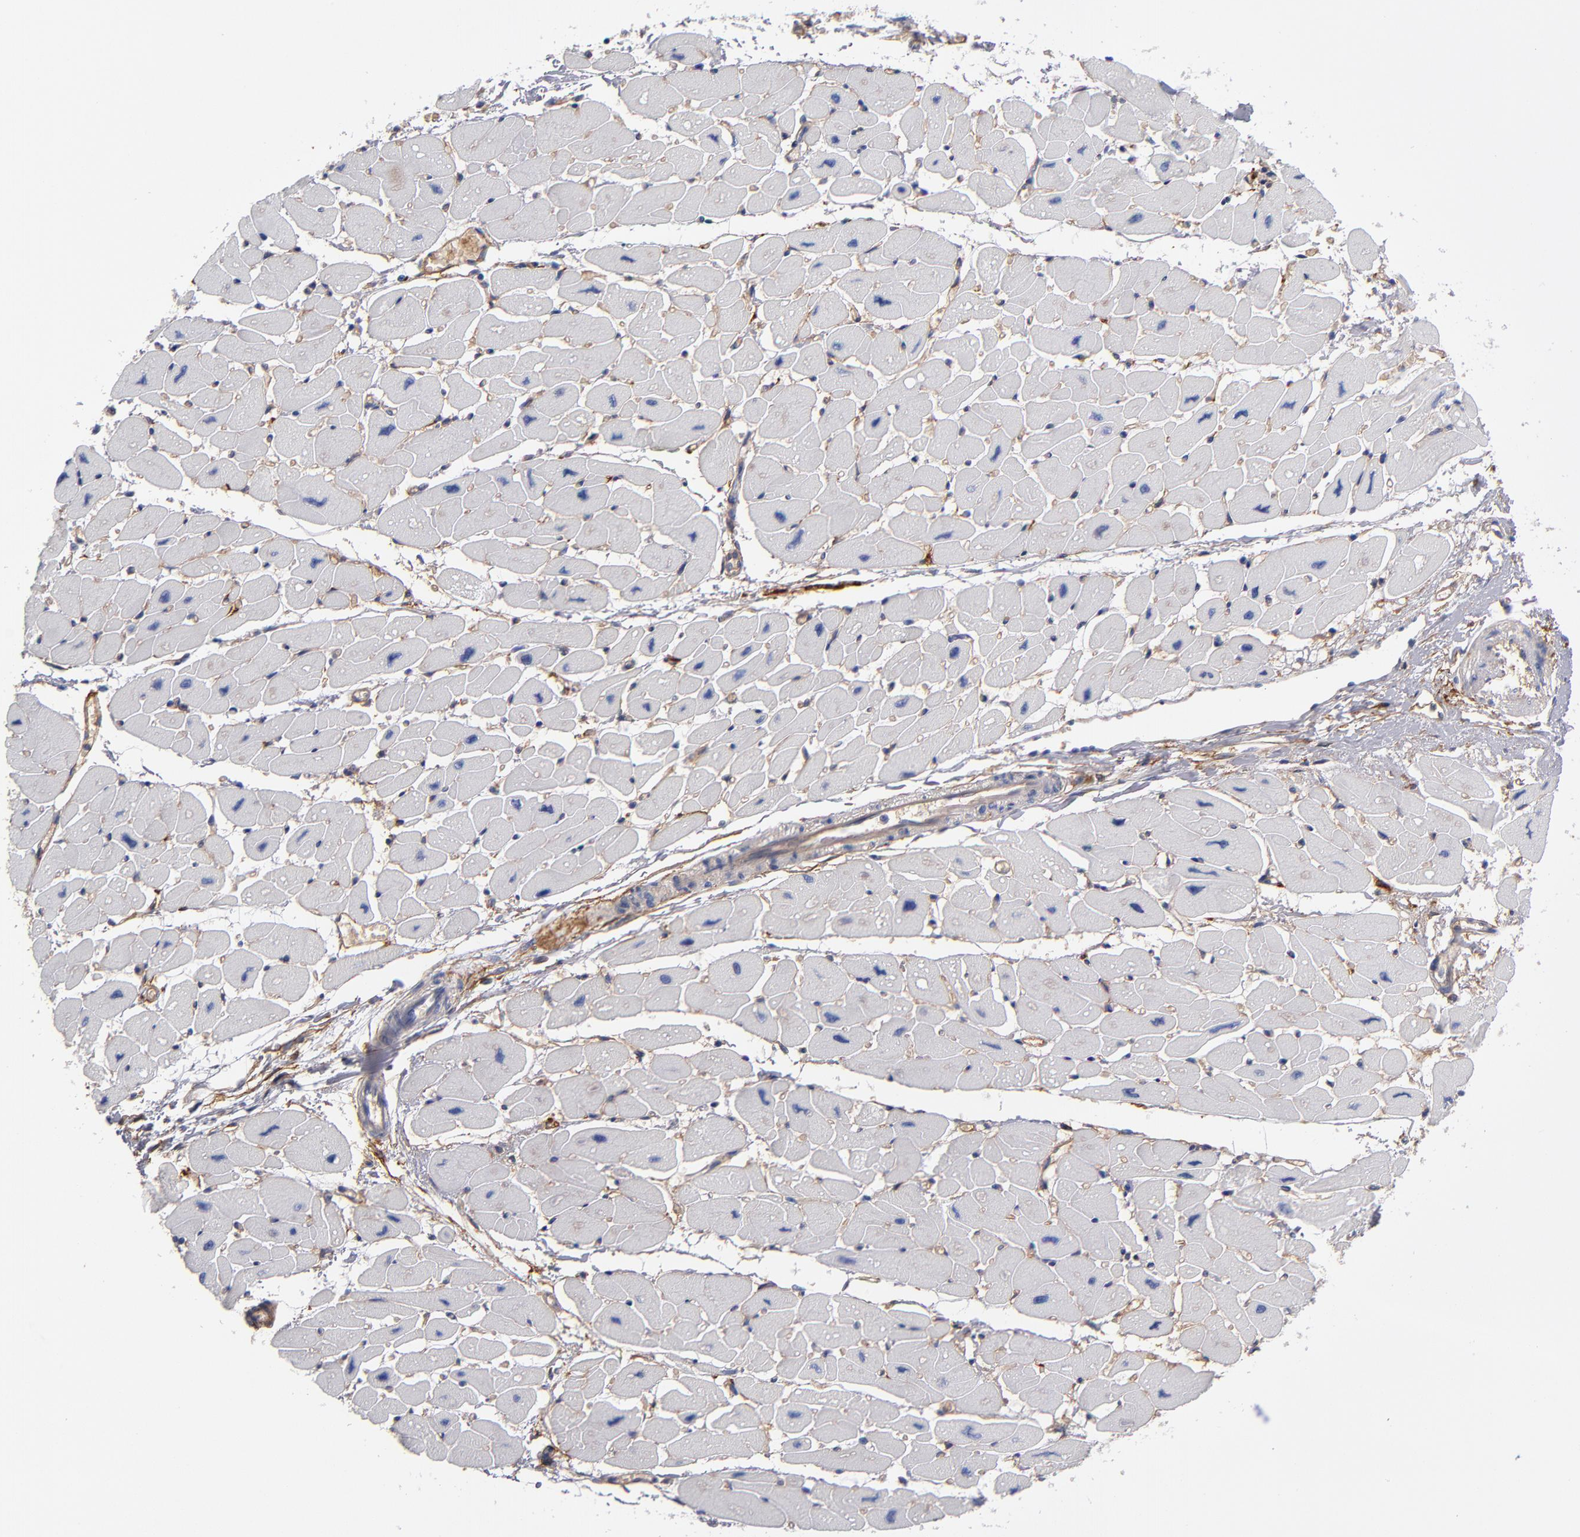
{"staining": {"intensity": "negative", "quantity": "none", "location": "none"}, "tissue": "heart muscle", "cell_type": "Cardiomyocytes", "image_type": "normal", "snomed": [{"axis": "morphology", "description": "Normal tissue, NOS"}, {"axis": "topography", "description": "Heart"}], "caption": "This is an IHC histopathology image of normal human heart muscle. There is no staining in cardiomyocytes.", "gene": "PLSCR4", "patient": {"sex": "female", "age": 54}}